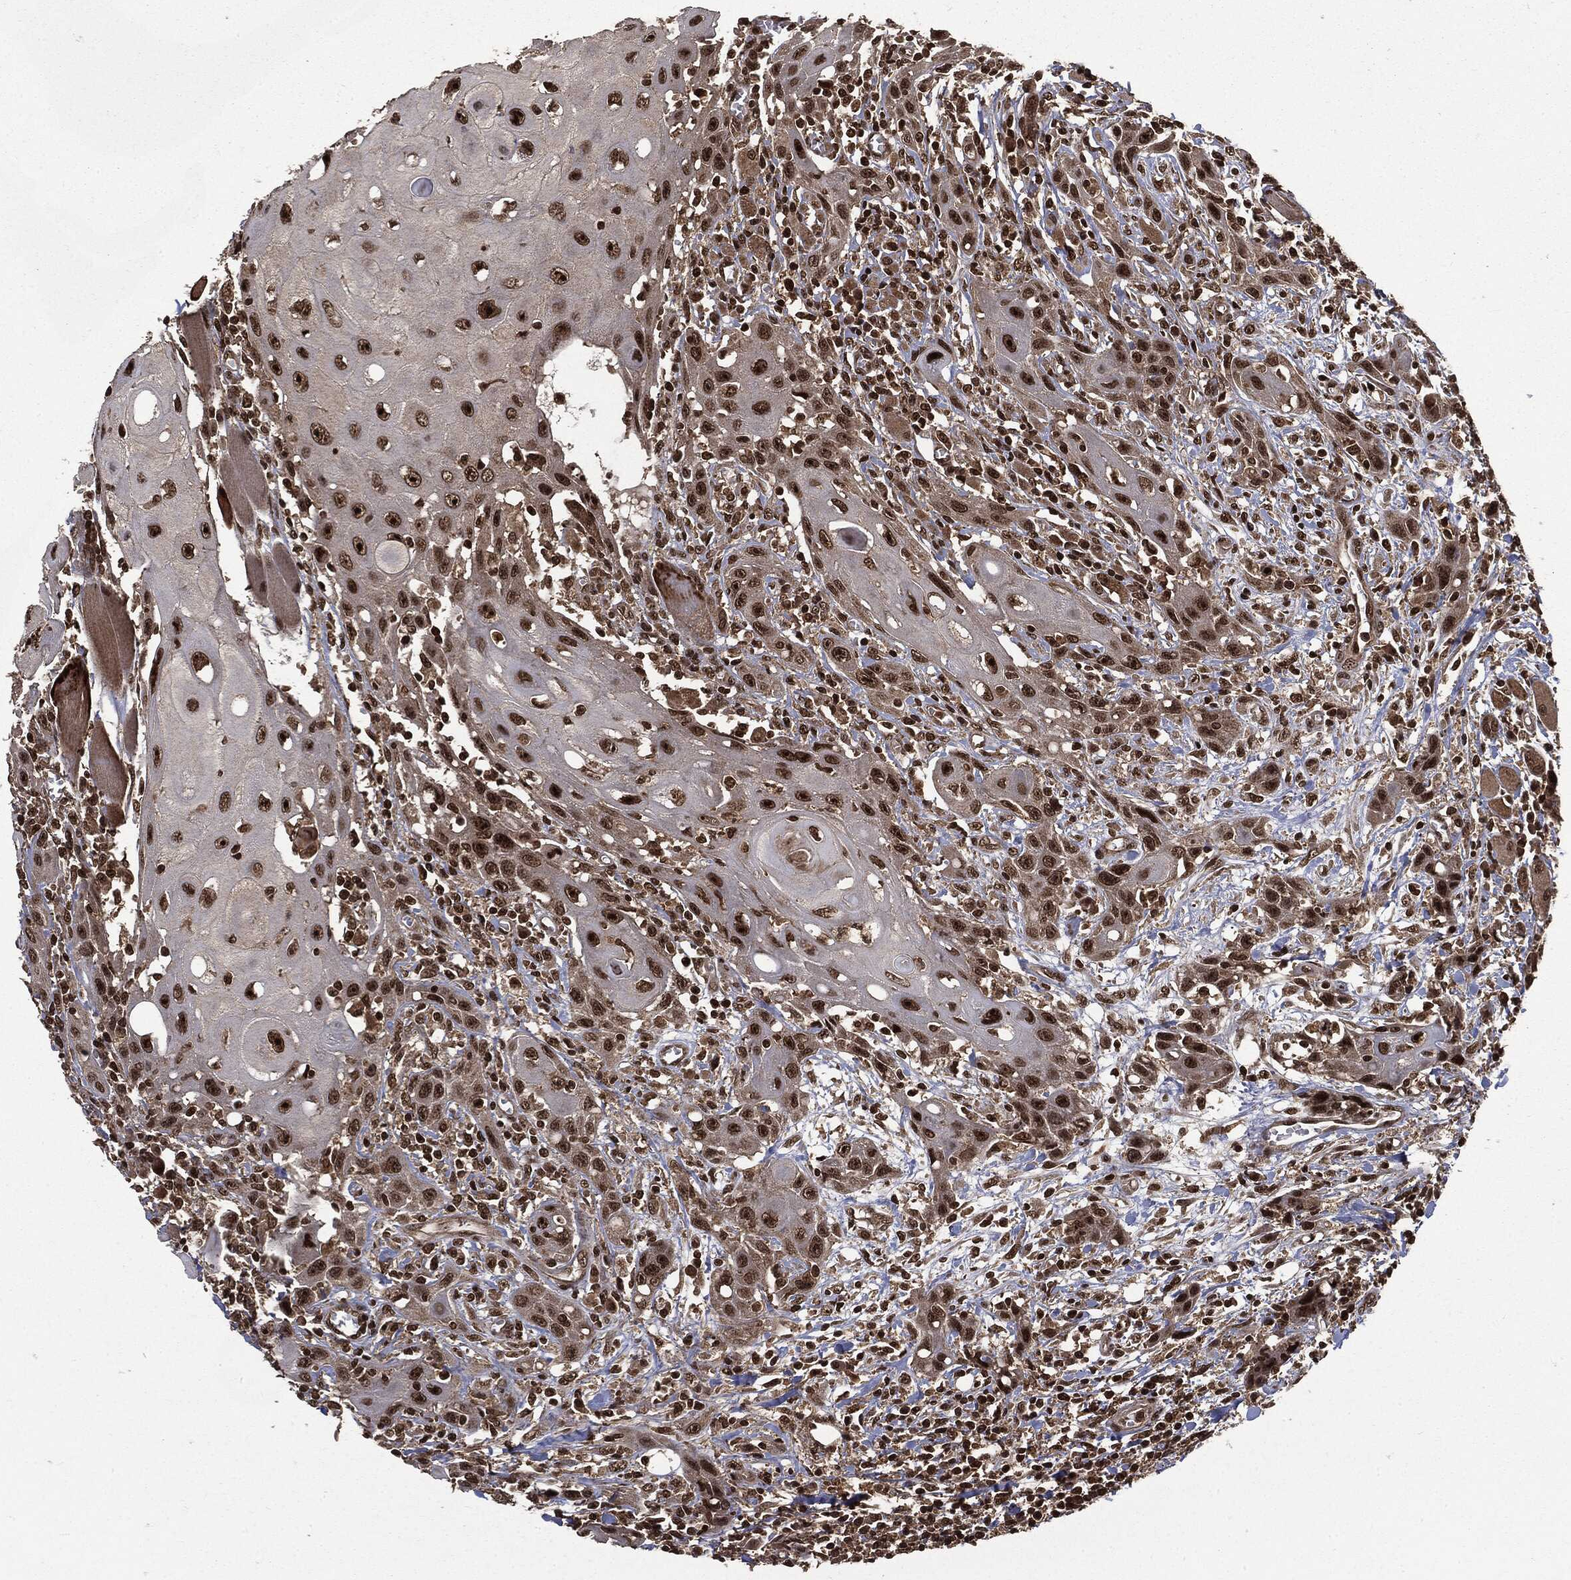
{"staining": {"intensity": "strong", "quantity": ">75%", "location": "nuclear"}, "tissue": "head and neck cancer", "cell_type": "Tumor cells", "image_type": "cancer", "snomed": [{"axis": "morphology", "description": "Normal tissue, NOS"}, {"axis": "morphology", "description": "Squamous cell carcinoma, NOS"}, {"axis": "topography", "description": "Oral tissue"}, {"axis": "topography", "description": "Head-Neck"}], "caption": "Strong nuclear protein expression is seen in about >75% of tumor cells in head and neck cancer (squamous cell carcinoma).", "gene": "CTDP1", "patient": {"sex": "male", "age": 71}}